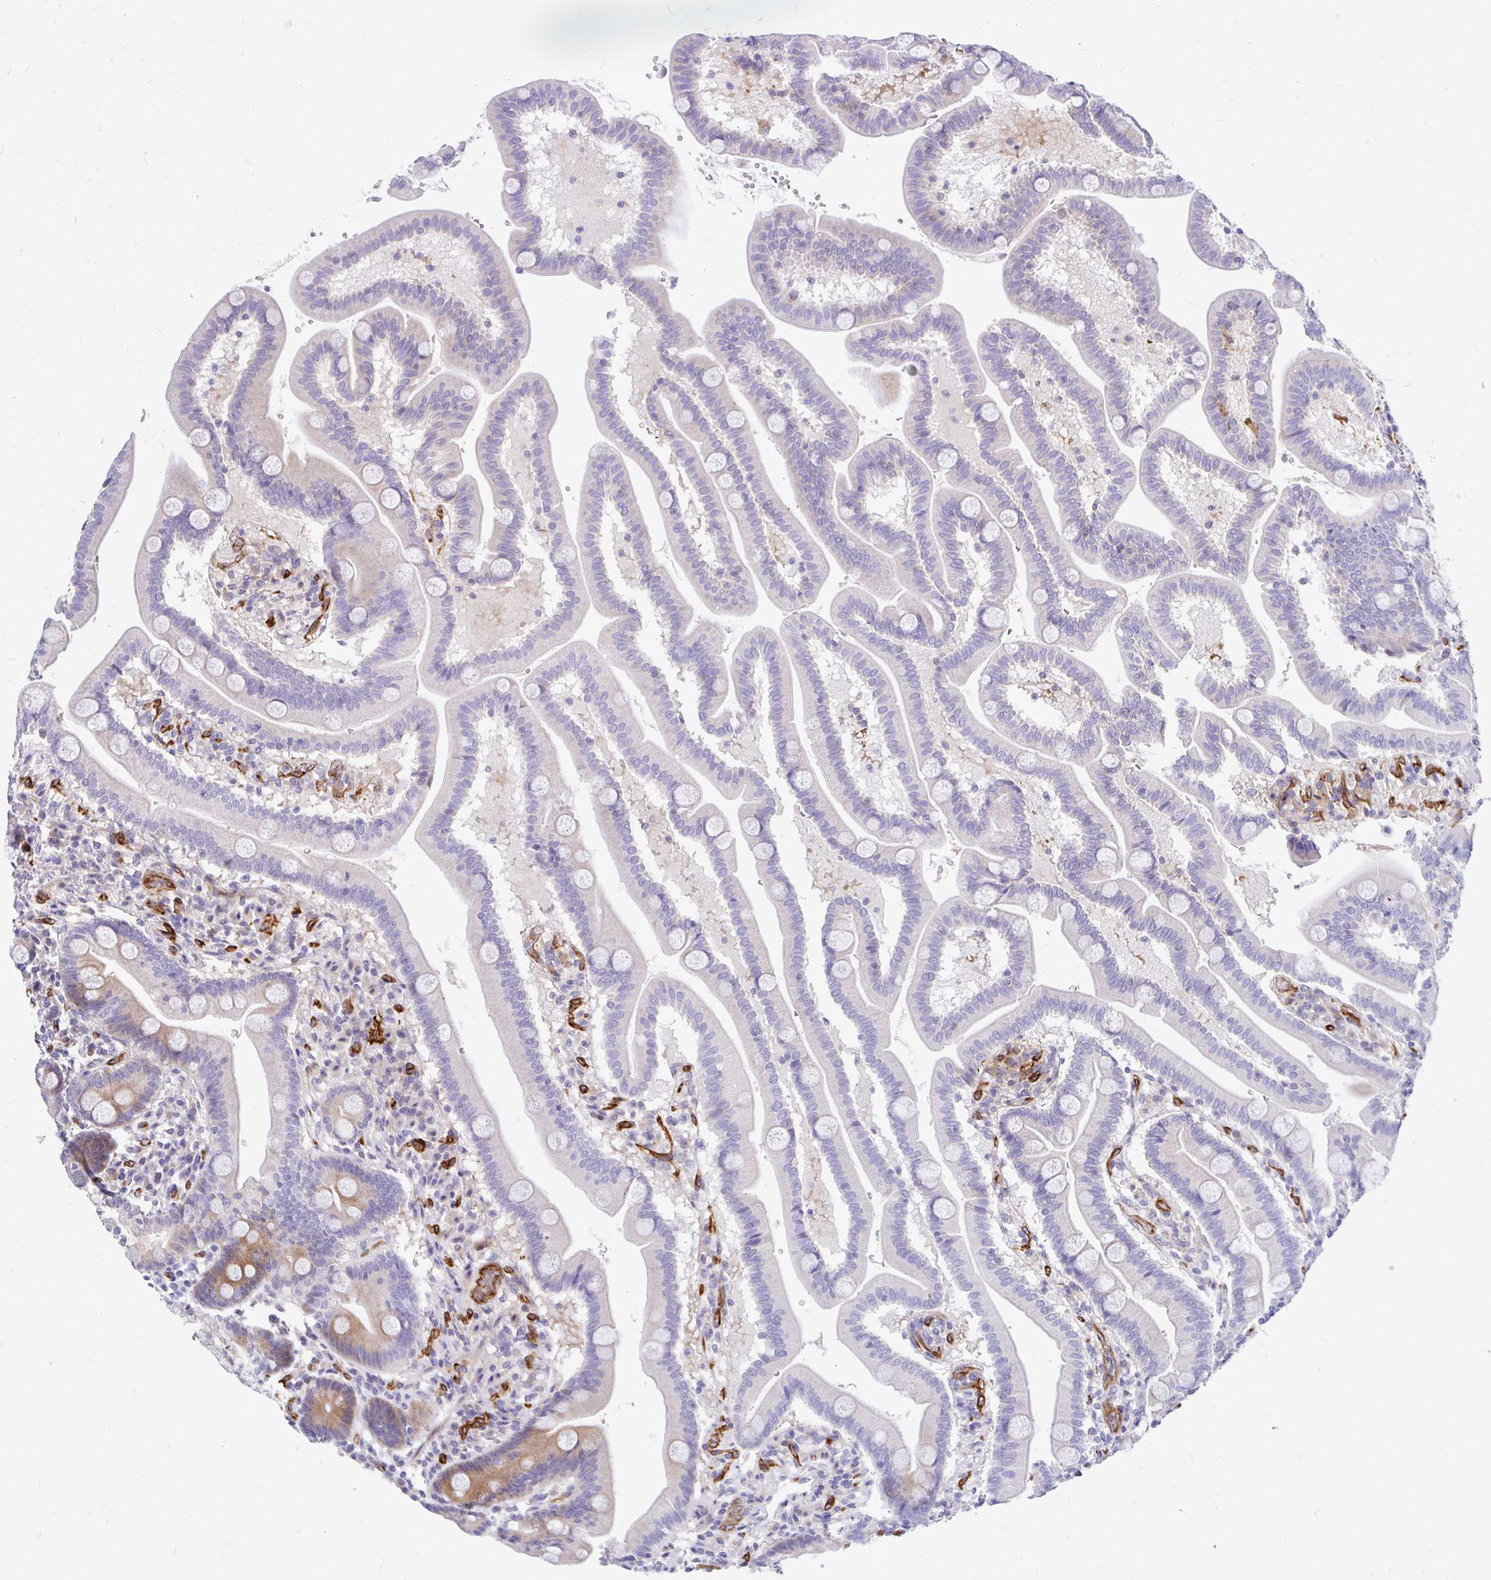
{"staining": {"intensity": "moderate", "quantity": "<25%", "location": "cytoplasmic/membranous"}, "tissue": "duodenum", "cell_type": "Glandular cells", "image_type": "normal", "snomed": [{"axis": "morphology", "description": "Normal tissue, NOS"}, {"axis": "topography", "description": "Duodenum"}], "caption": "Immunohistochemistry (IHC) histopathology image of unremarkable duodenum: human duodenum stained using immunohistochemistry (IHC) demonstrates low levels of moderate protein expression localized specifically in the cytoplasmic/membranous of glandular cells, appearing as a cytoplasmic/membranous brown color.", "gene": "ESPNL", "patient": {"sex": "male", "age": 59}}